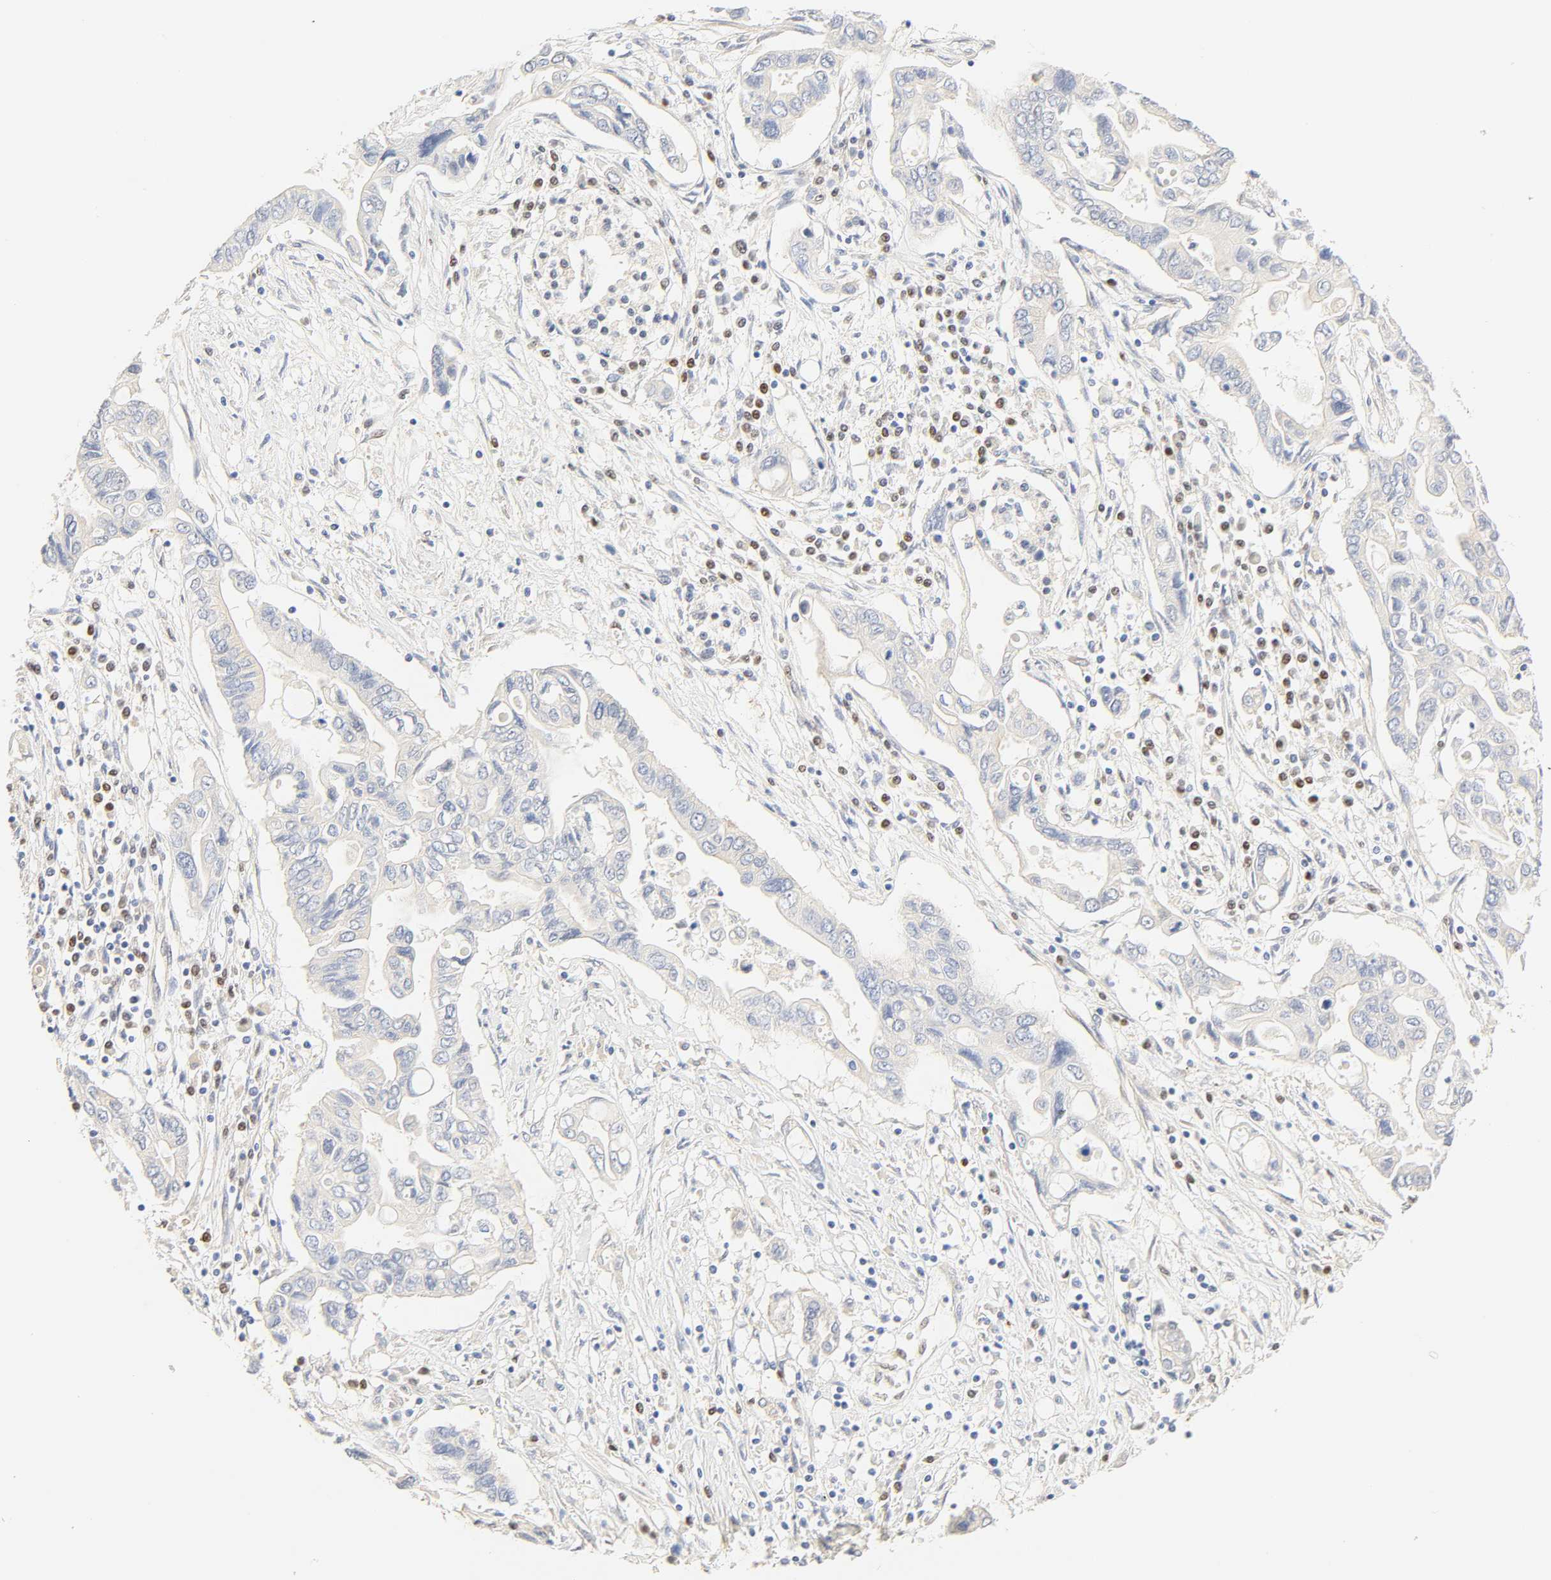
{"staining": {"intensity": "negative", "quantity": "none", "location": "none"}, "tissue": "pancreatic cancer", "cell_type": "Tumor cells", "image_type": "cancer", "snomed": [{"axis": "morphology", "description": "Adenocarcinoma, NOS"}, {"axis": "topography", "description": "Pancreas"}], "caption": "Immunohistochemical staining of human pancreatic cancer exhibits no significant staining in tumor cells.", "gene": "BORCS8-MEF2B", "patient": {"sex": "female", "age": 57}}